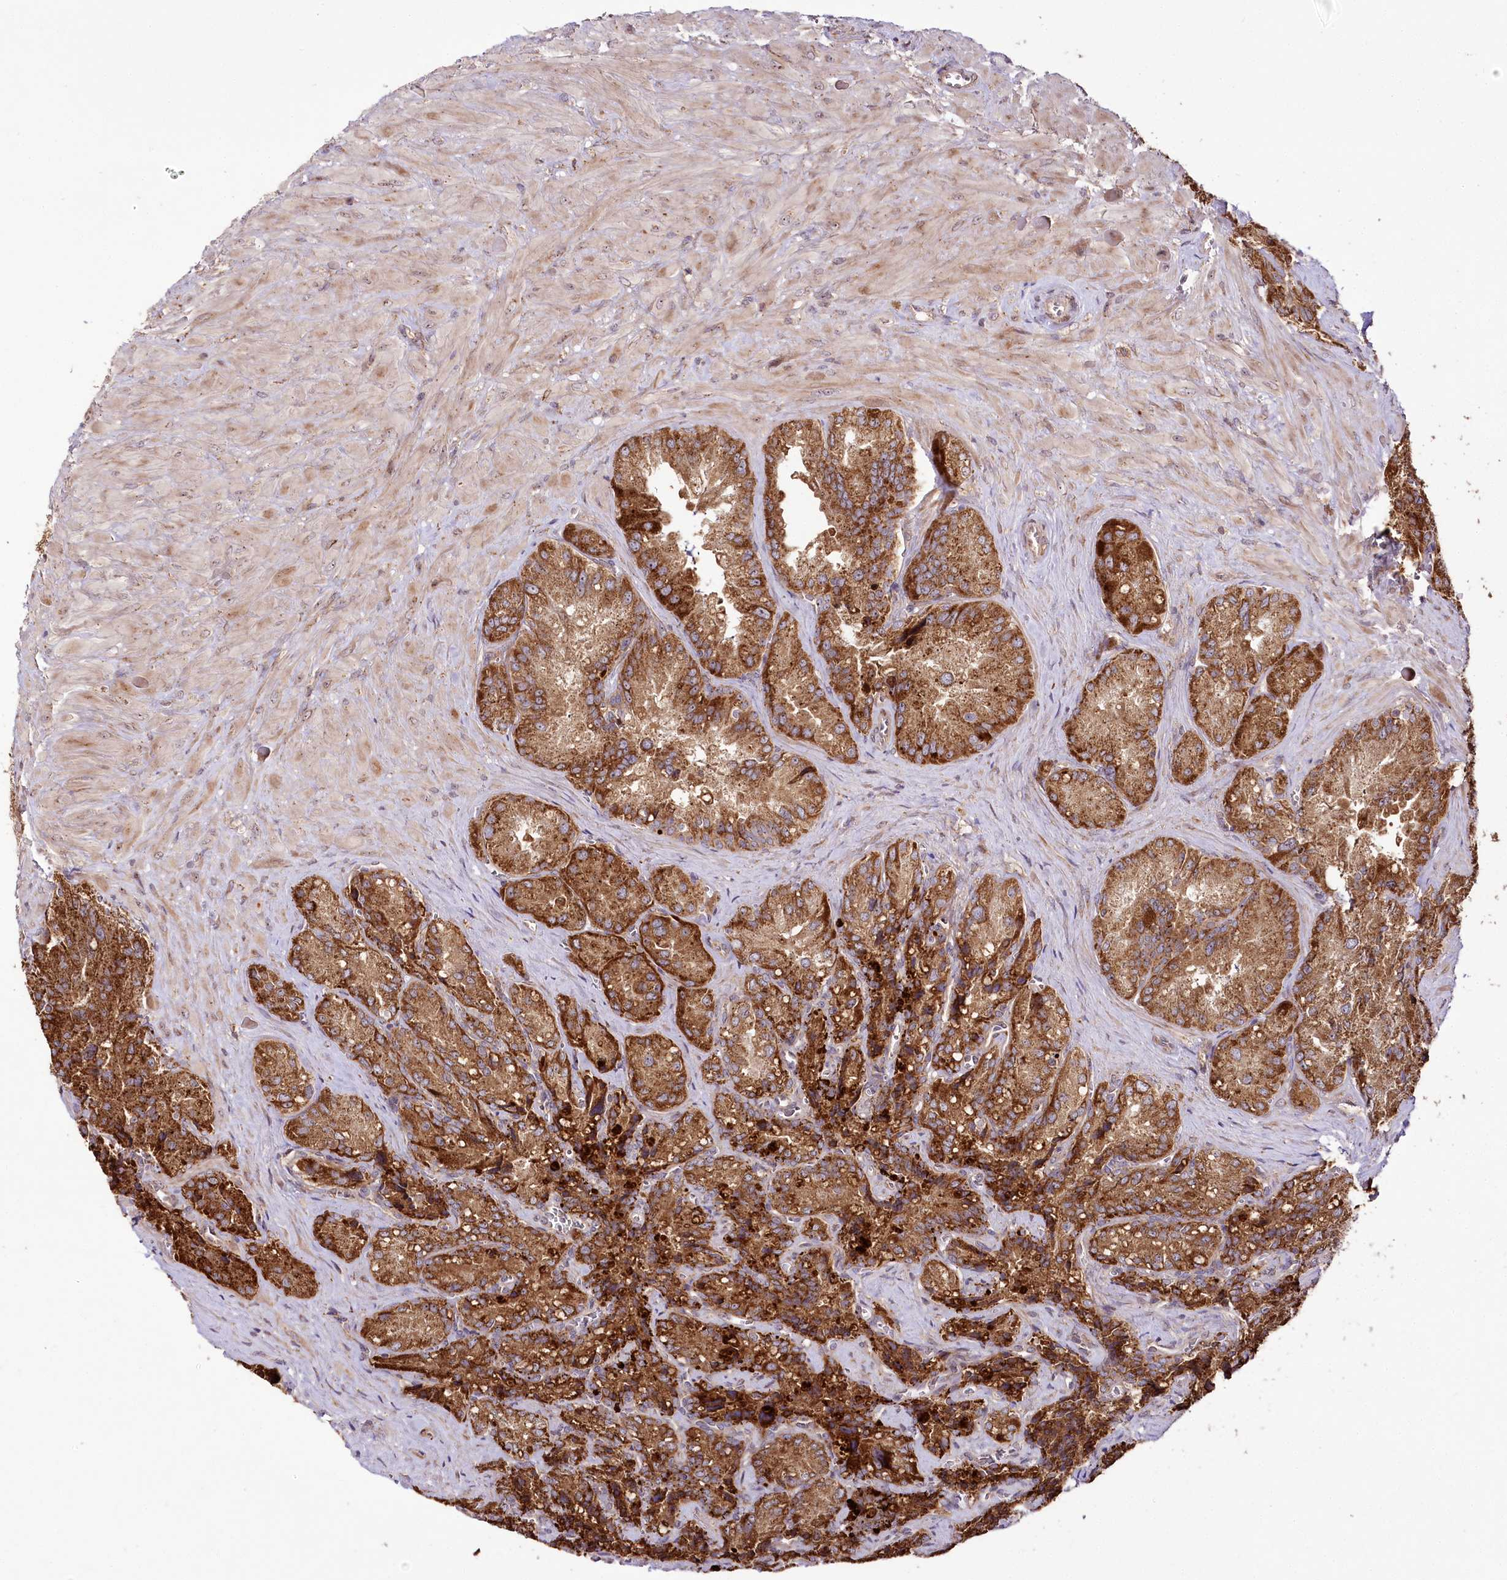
{"staining": {"intensity": "strong", "quantity": ">75%", "location": "cytoplasmic/membranous"}, "tissue": "seminal vesicle", "cell_type": "Glandular cells", "image_type": "normal", "snomed": [{"axis": "morphology", "description": "Normal tissue, NOS"}, {"axis": "topography", "description": "Seminal veicle"}], "caption": "IHC photomicrograph of unremarkable seminal vesicle: seminal vesicle stained using immunohistochemistry demonstrates high levels of strong protein expression localized specifically in the cytoplasmic/membranous of glandular cells, appearing as a cytoplasmic/membranous brown color.", "gene": "RAB7A", "patient": {"sex": "male", "age": 62}}